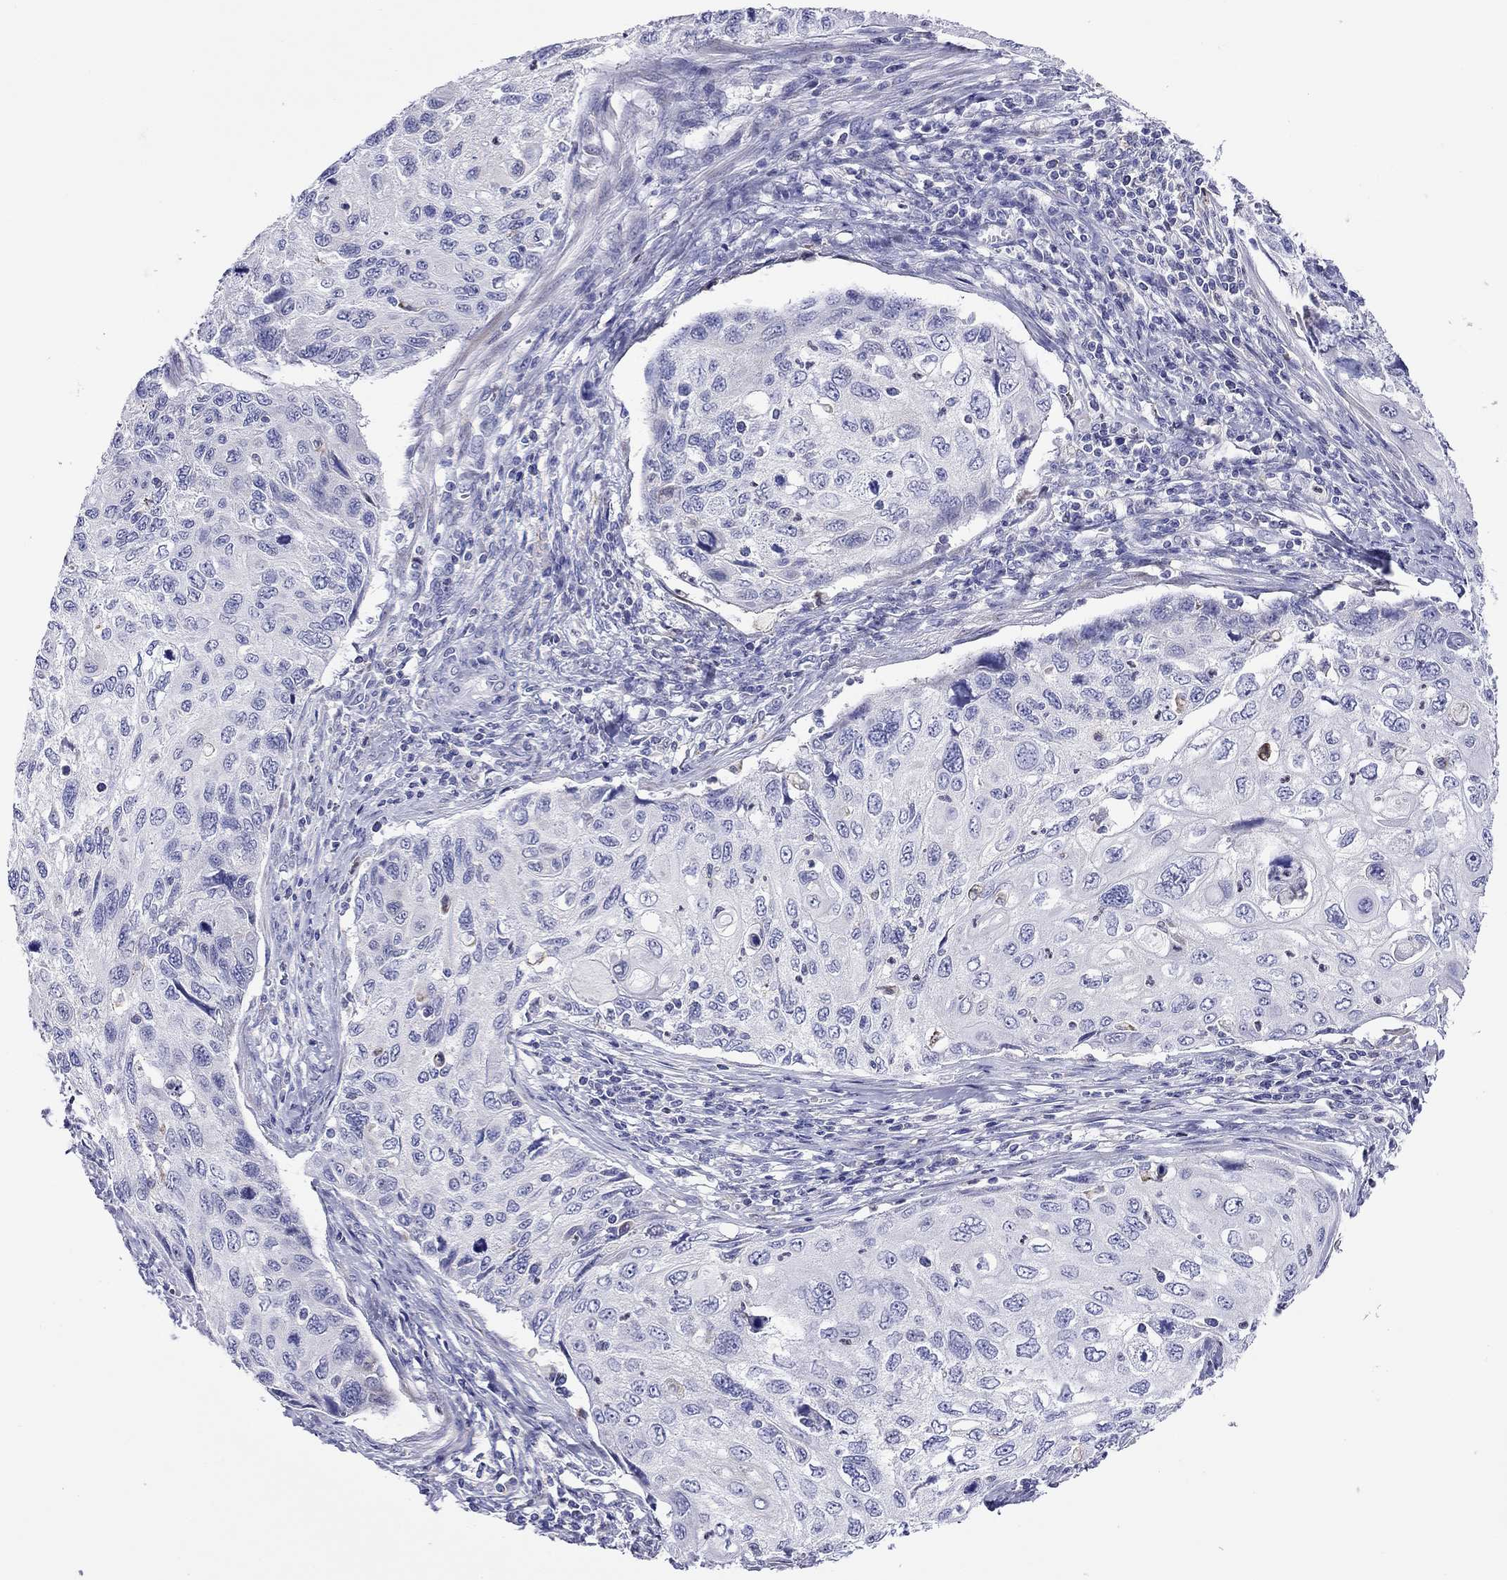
{"staining": {"intensity": "negative", "quantity": "none", "location": "none"}, "tissue": "cervical cancer", "cell_type": "Tumor cells", "image_type": "cancer", "snomed": [{"axis": "morphology", "description": "Squamous cell carcinoma, NOS"}, {"axis": "topography", "description": "Cervix"}], "caption": "This image is of cervical squamous cell carcinoma stained with immunohistochemistry to label a protein in brown with the nuclei are counter-stained blue. There is no positivity in tumor cells.", "gene": "SLC46A2", "patient": {"sex": "female", "age": 70}}